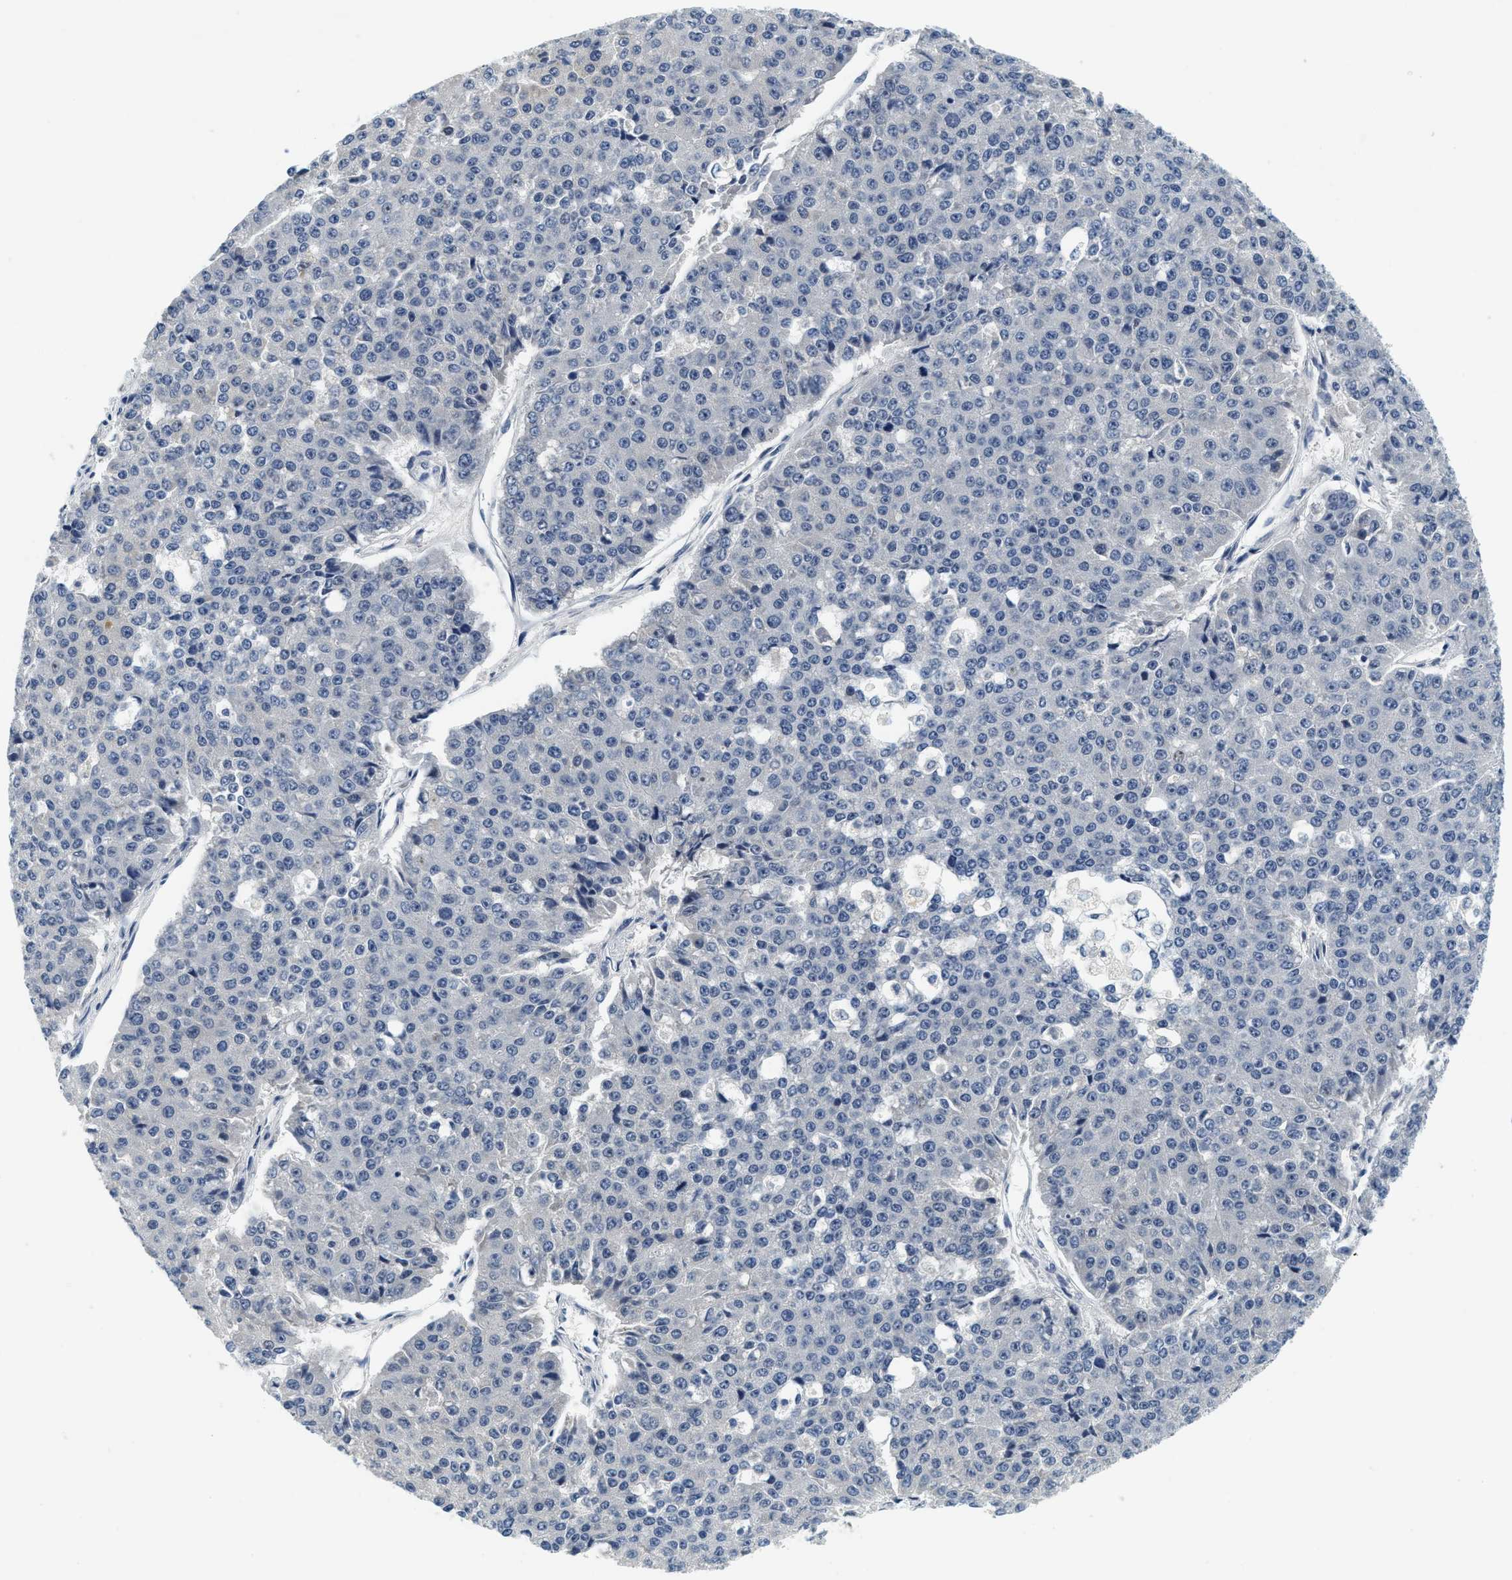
{"staining": {"intensity": "negative", "quantity": "none", "location": "none"}, "tissue": "pancreatic cancer", "cell_type": "Tumor cells", "image_type": "cancer", "snomed": [{"axis": "morphology", "description": "Adenocarcinoma, NOS"}, {"axis": "topography", "description": "Pancreas"}], "caption": "High magnification brightfield microscopy of pancreatic cancer stained with DAB (3,3'-diaminobenzidine) (brown) and counterstained with hematoxylin (blue): tumor cells show no significant positivity.", "gene": "MZF1", "patient": {"sex": "male", "age": 50}}